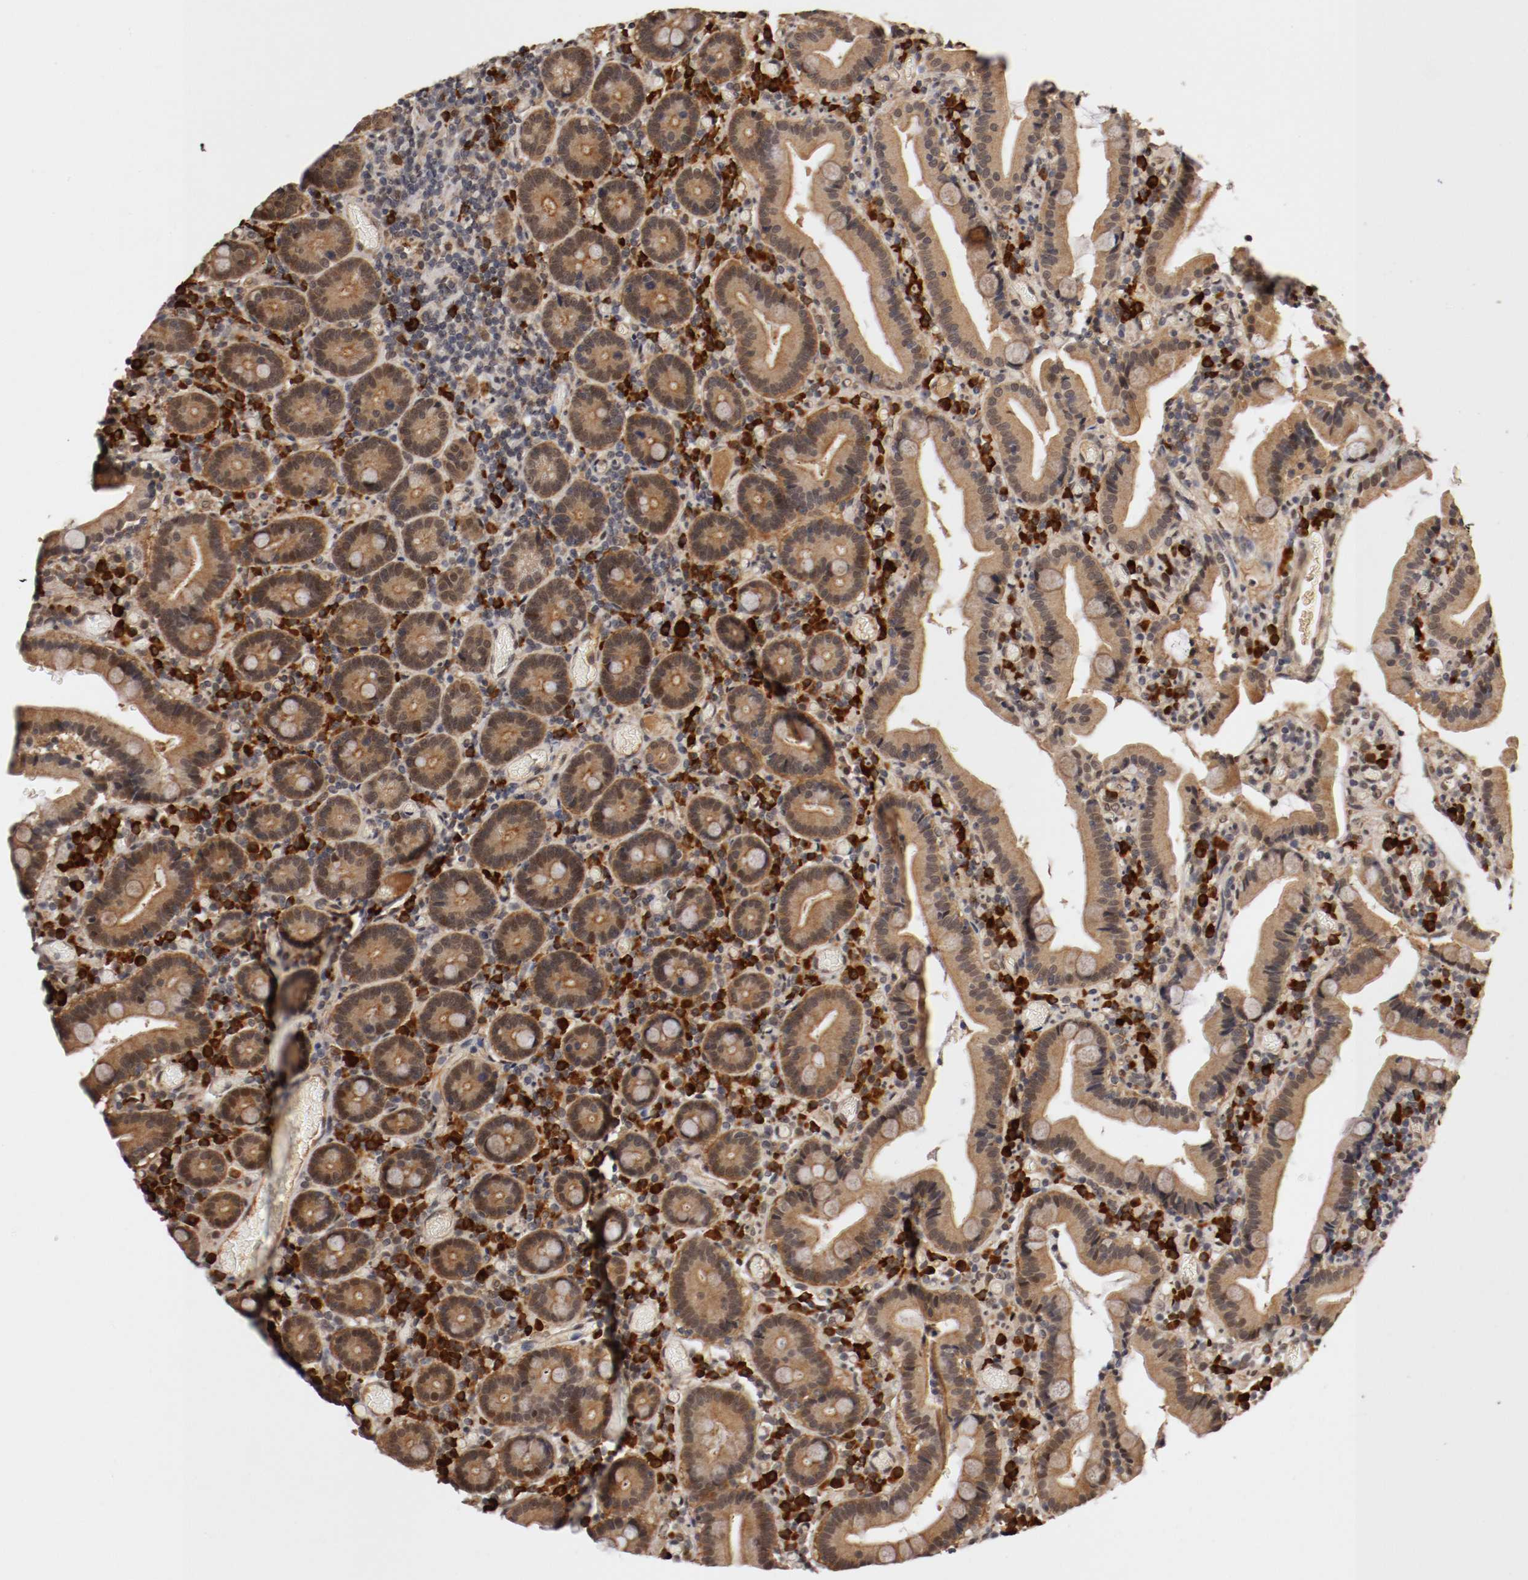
{"staining": {"intensity": "moderate", "quantity": ">75%", "location": "cytoplasmic/membranous,nuclear"}, "tissue": "duodenum", "cell_type": "Glandular cells", "image_type": "normal", "snomed": [{"axis": "morphology", "description": "Normal tissue, NOS"}, {"axis": "topography", "description": "Duodenum"}], "caption": "IHC staining of unremarkable duodenum, which shows medium levels of moderate cytoplasmic/membranous,nuclear staining in approximately >75% of glandular cells indicating moderate cytoplasmic/membranous,nuclear protein positivity. The staining was performed using DAB (3,3'-diaminobenzidine) (brown) for protein detection and nuclei were counterstained in hematoxylin (blue).", "gene": "DNMT3B", "patient": {"sex": "female", "age": 53}}